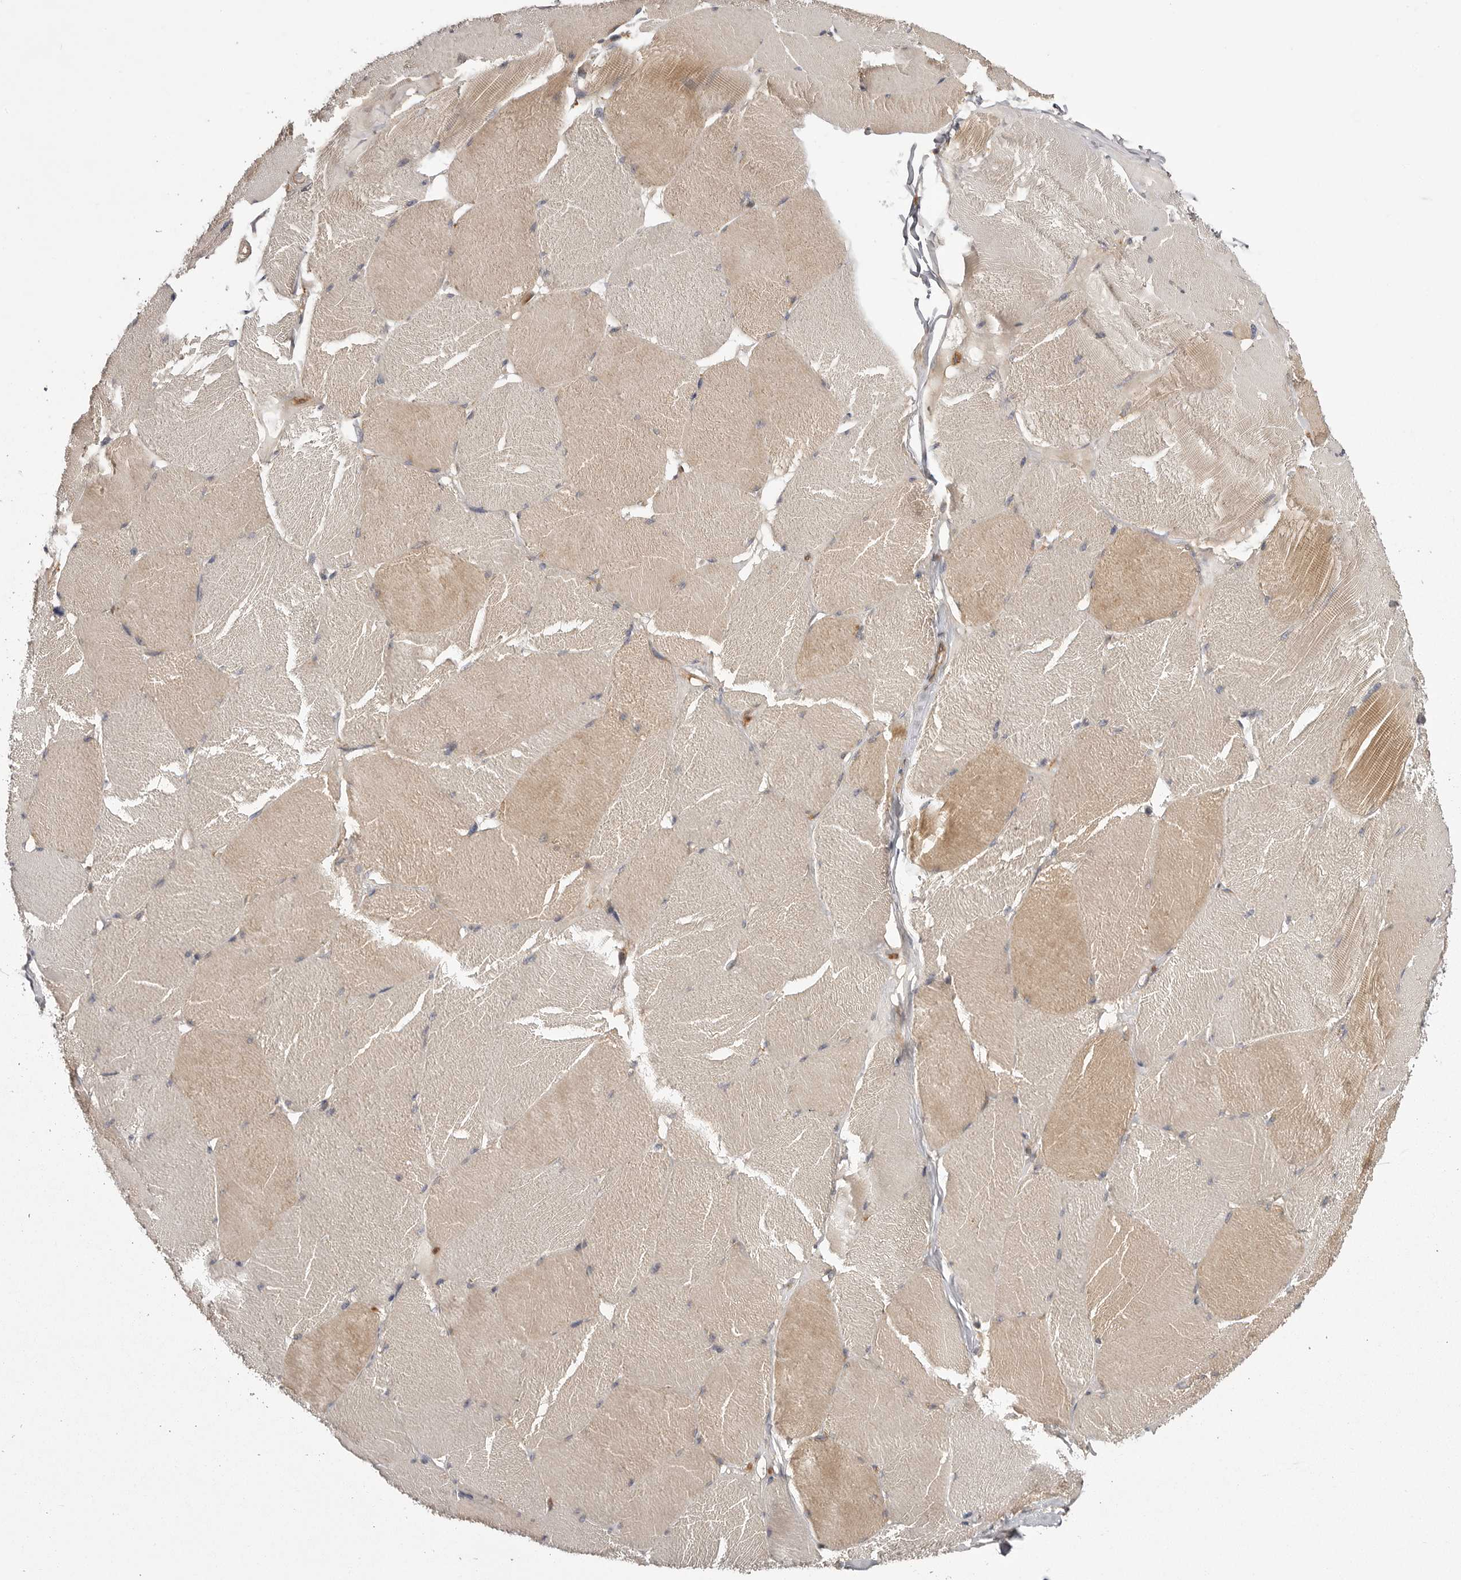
{"staining": {"intensity": "weak", "quantity": "25%-75%", "location": "cytoplasmic/membranous"}, "tissue": "skeletal muscle", "cell_type": "Myocytes", "image_type": "normal", "snomed": [{"axis": "morphology", "description": "Normal tissue, NOS"}, {"axis": "topography", "description": "Skin"}, {"axis": "topography", "description": "Skeletal muscle"}], "caption": "A low amount of weak cytoplasmic/membranous positivity is appreciated in about 25%-75% of myocytes in normal skeletal muscle.", "gene": "OSBPL9", "patient": {"sex": "male", "age": 83}}